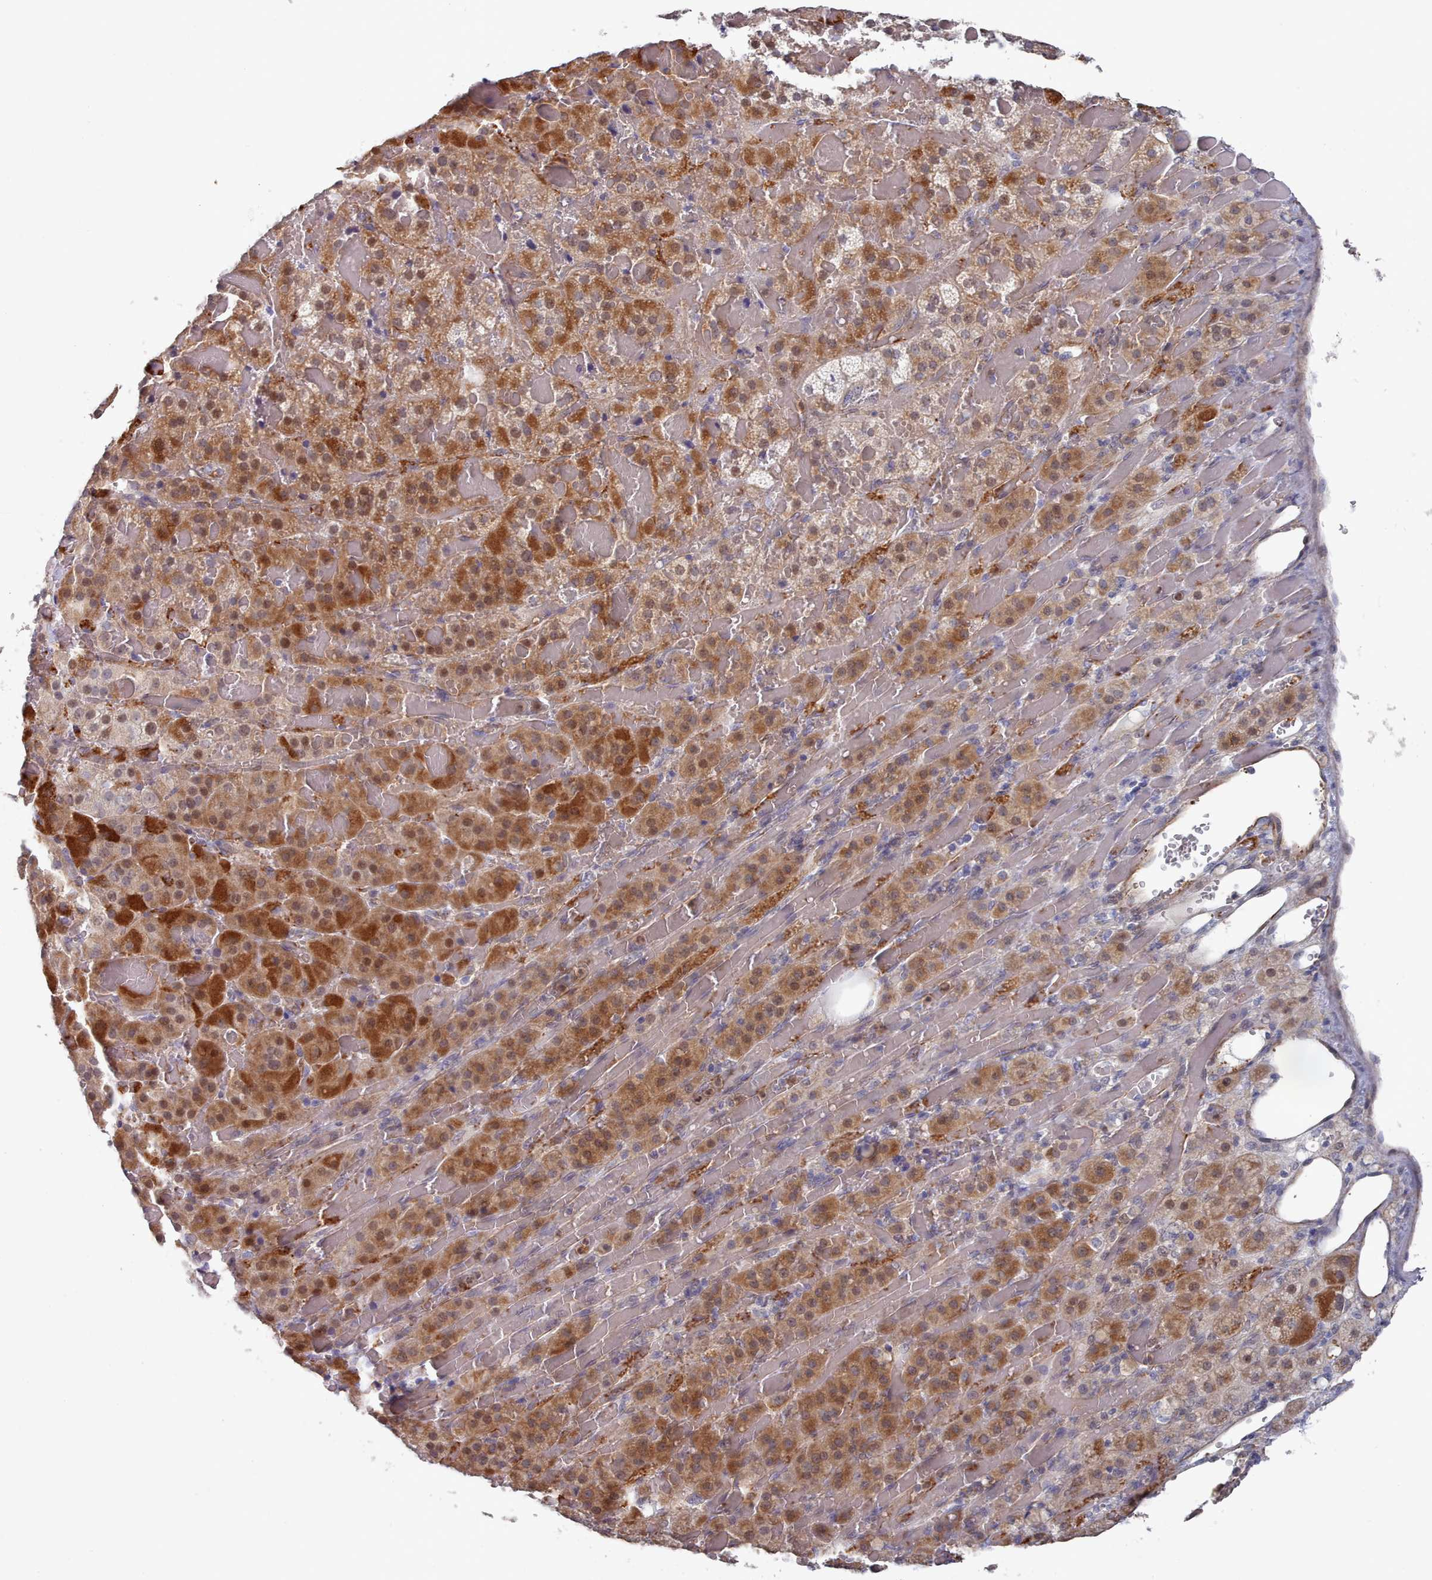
{"staining": {"intensity": "strong", "quantity": "25%-75%", "location": "cytoplasmic/membranous"}, "tissue": "adrenal gland", "cell_type": "Glandular cells", "image_type": "normal", "snomed": [{"axis": "morphology", "description": "Normal tissue, NOS"}, {"axis": "topography", "description": "Adrenal gland"}], "caption": "A high-resolution photomicrograph shows immunohistochemistry staining of unremarkable adrenal gland, which reveals strong cytoplasmic/membranous positivity in approximately 25%-75% of glandular cells.", "gene": "G6PC1", "patient": {"sex": "female", "age": 59}}